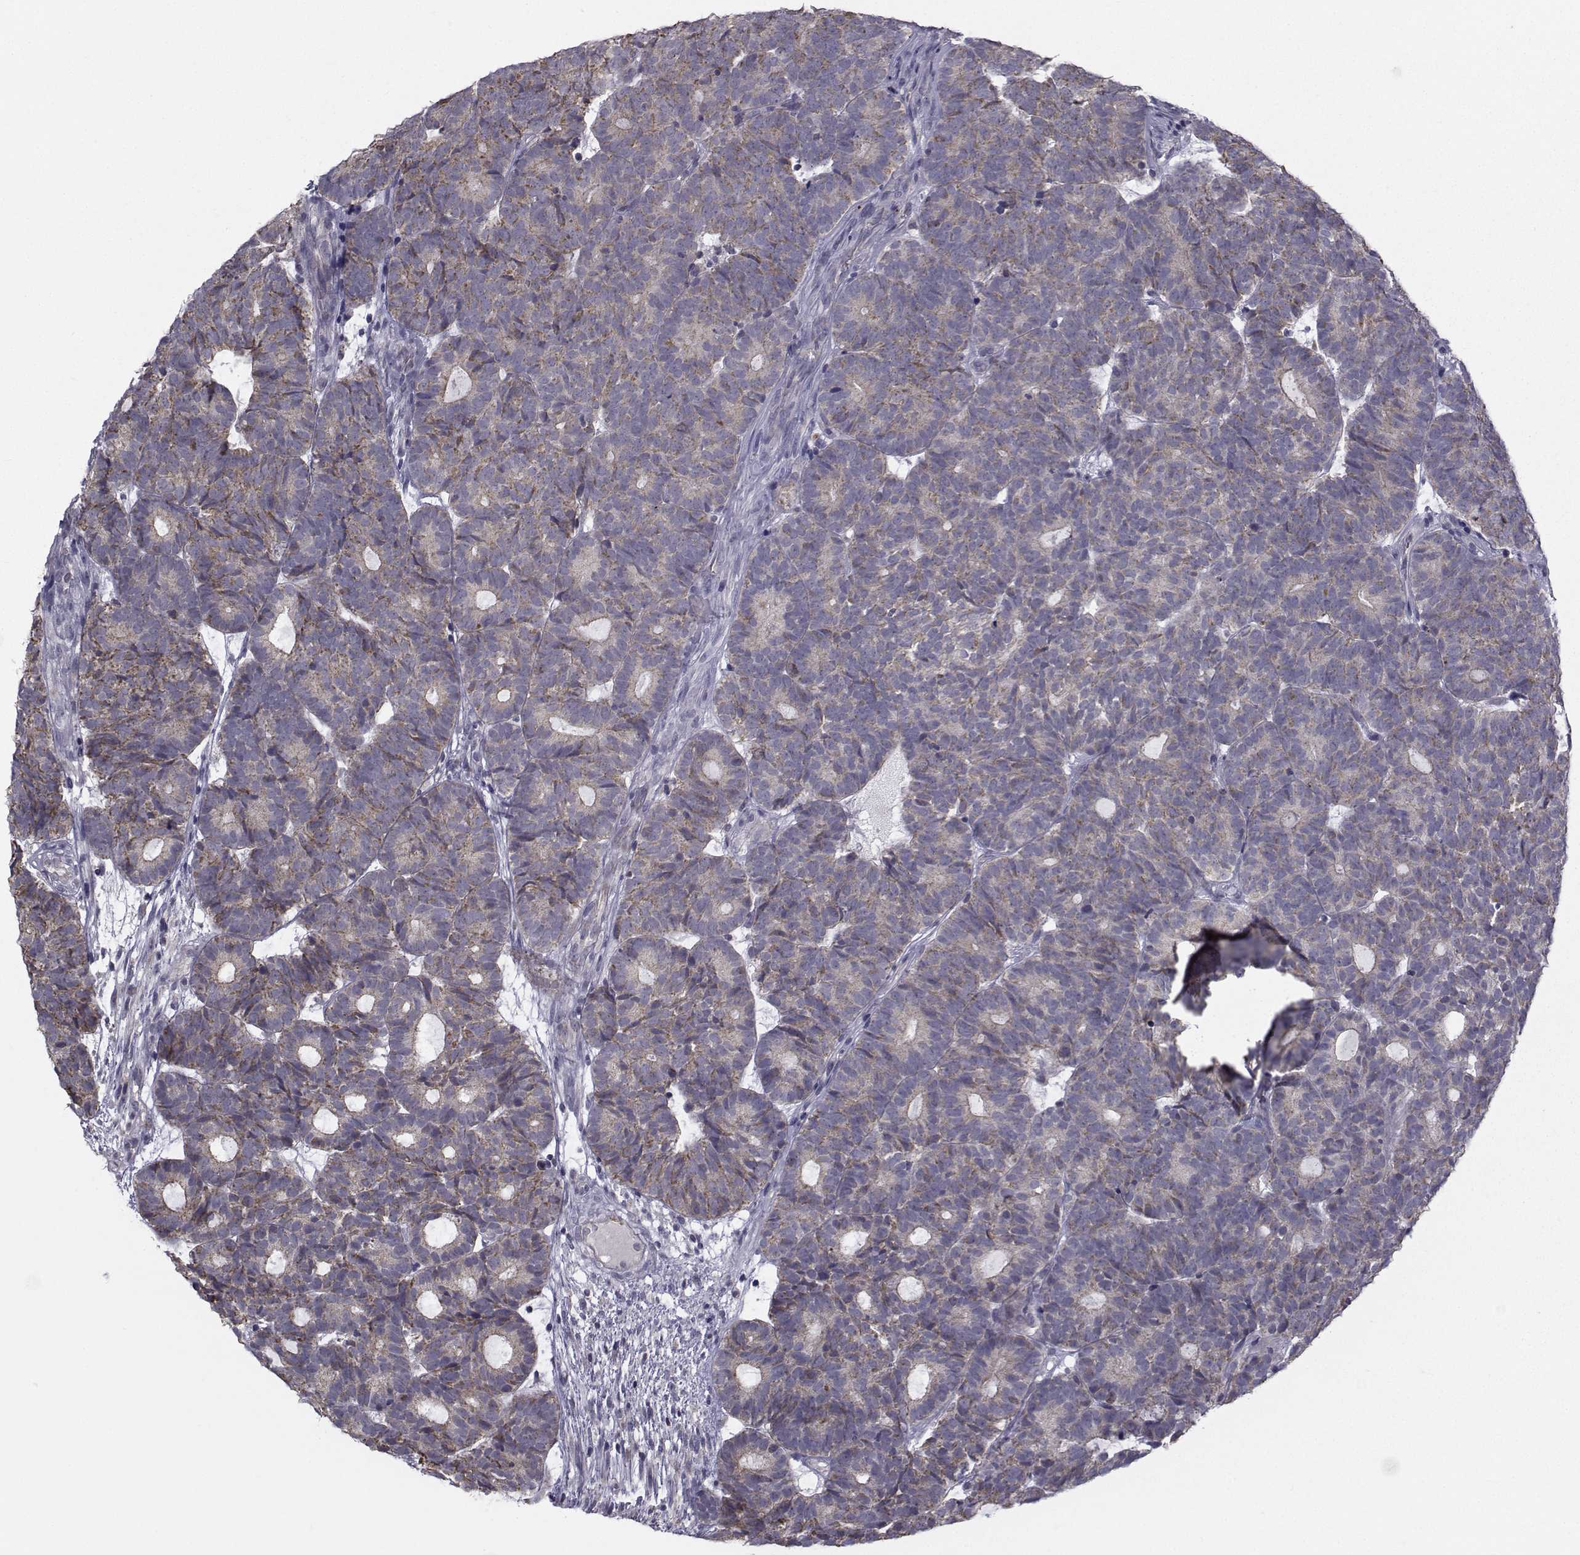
{"staining": {"intensity": "weak", "quantity": "25%-75%", "location": "cytoplasmic/membranous"}, "tissue": "head and neck cancer", "cell_type": "Tumor cells", "image_type": "cancer", "snomed": [{"axis": "morphology", "description": "Adenocarcinoma, NOS"}, {"axis": "topography", "description": "Head-Neck"}], "caption": "A brown stain highlights weak cytoplasmic/membranous positivity of a protein in human head and neck cancer tumor cells. (DAB (3,3'-diaminobenzidine) IHC, brown staining for protein, blue staining for nuclei).", "gene": "ANGPT1", "patient": {"sex": "female", "age": 81}}